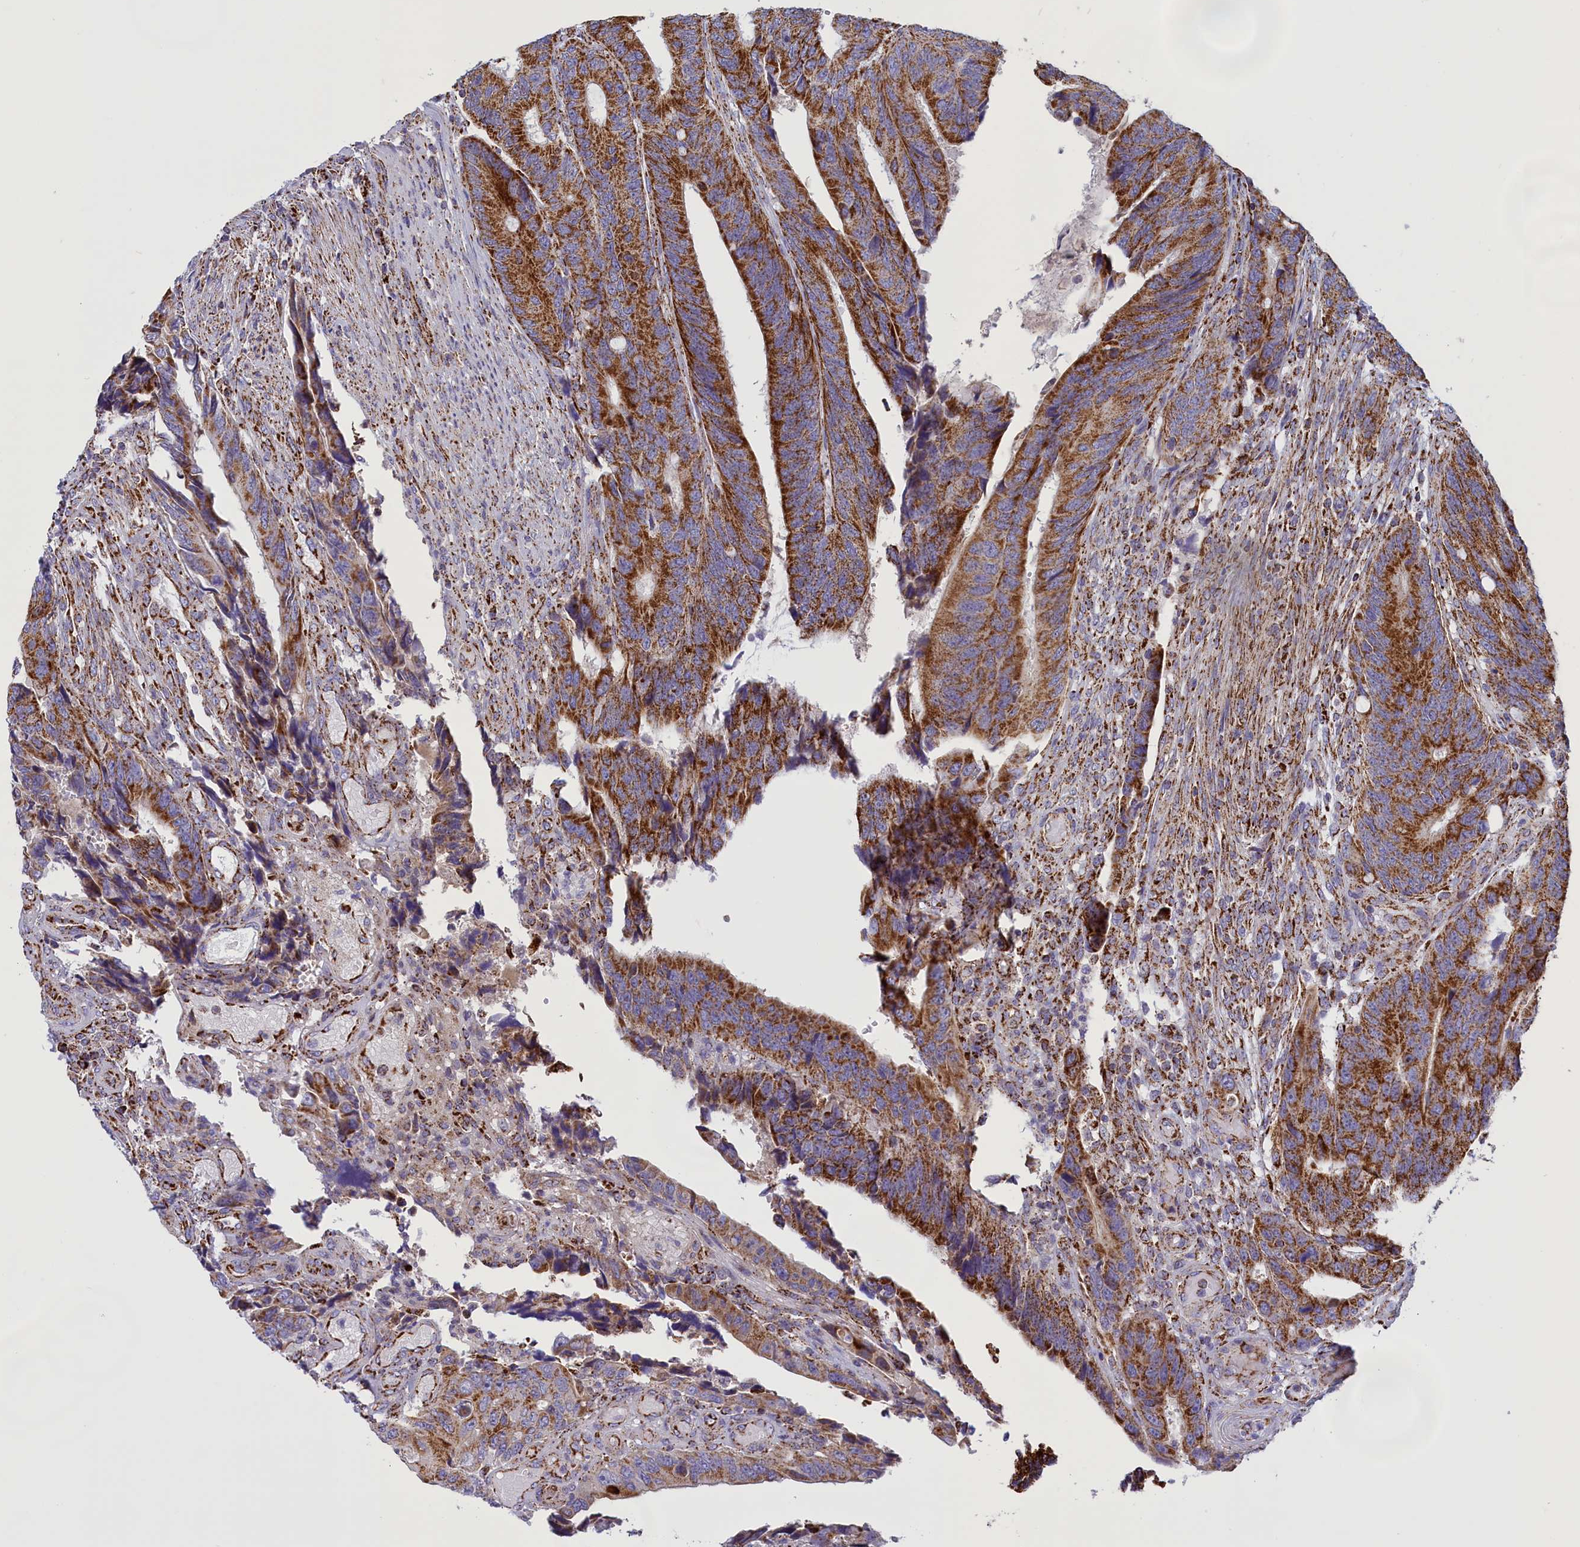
{"staining": {"intensity": "strong", "quantity": ">75%", "location": "cytoplasmic/membranous"}, "tissue": "colorectal cancer", "cell_type": "Tumor cells", "image_type": "cancer", "snomed": [{"axis": "morphology", "description": "Adenocarcinoma, NOS"}, {"axis": "topography", "description": "Colon"}], "caption": "The photomicrograph reveals staining of colorectal adenocarcinoma, revealing strong cytoplasmic/membranous protein expression (brown color) within tumor cells.", "gene": "ISOC2", "patient": {"sex": "male", "age": 87}}